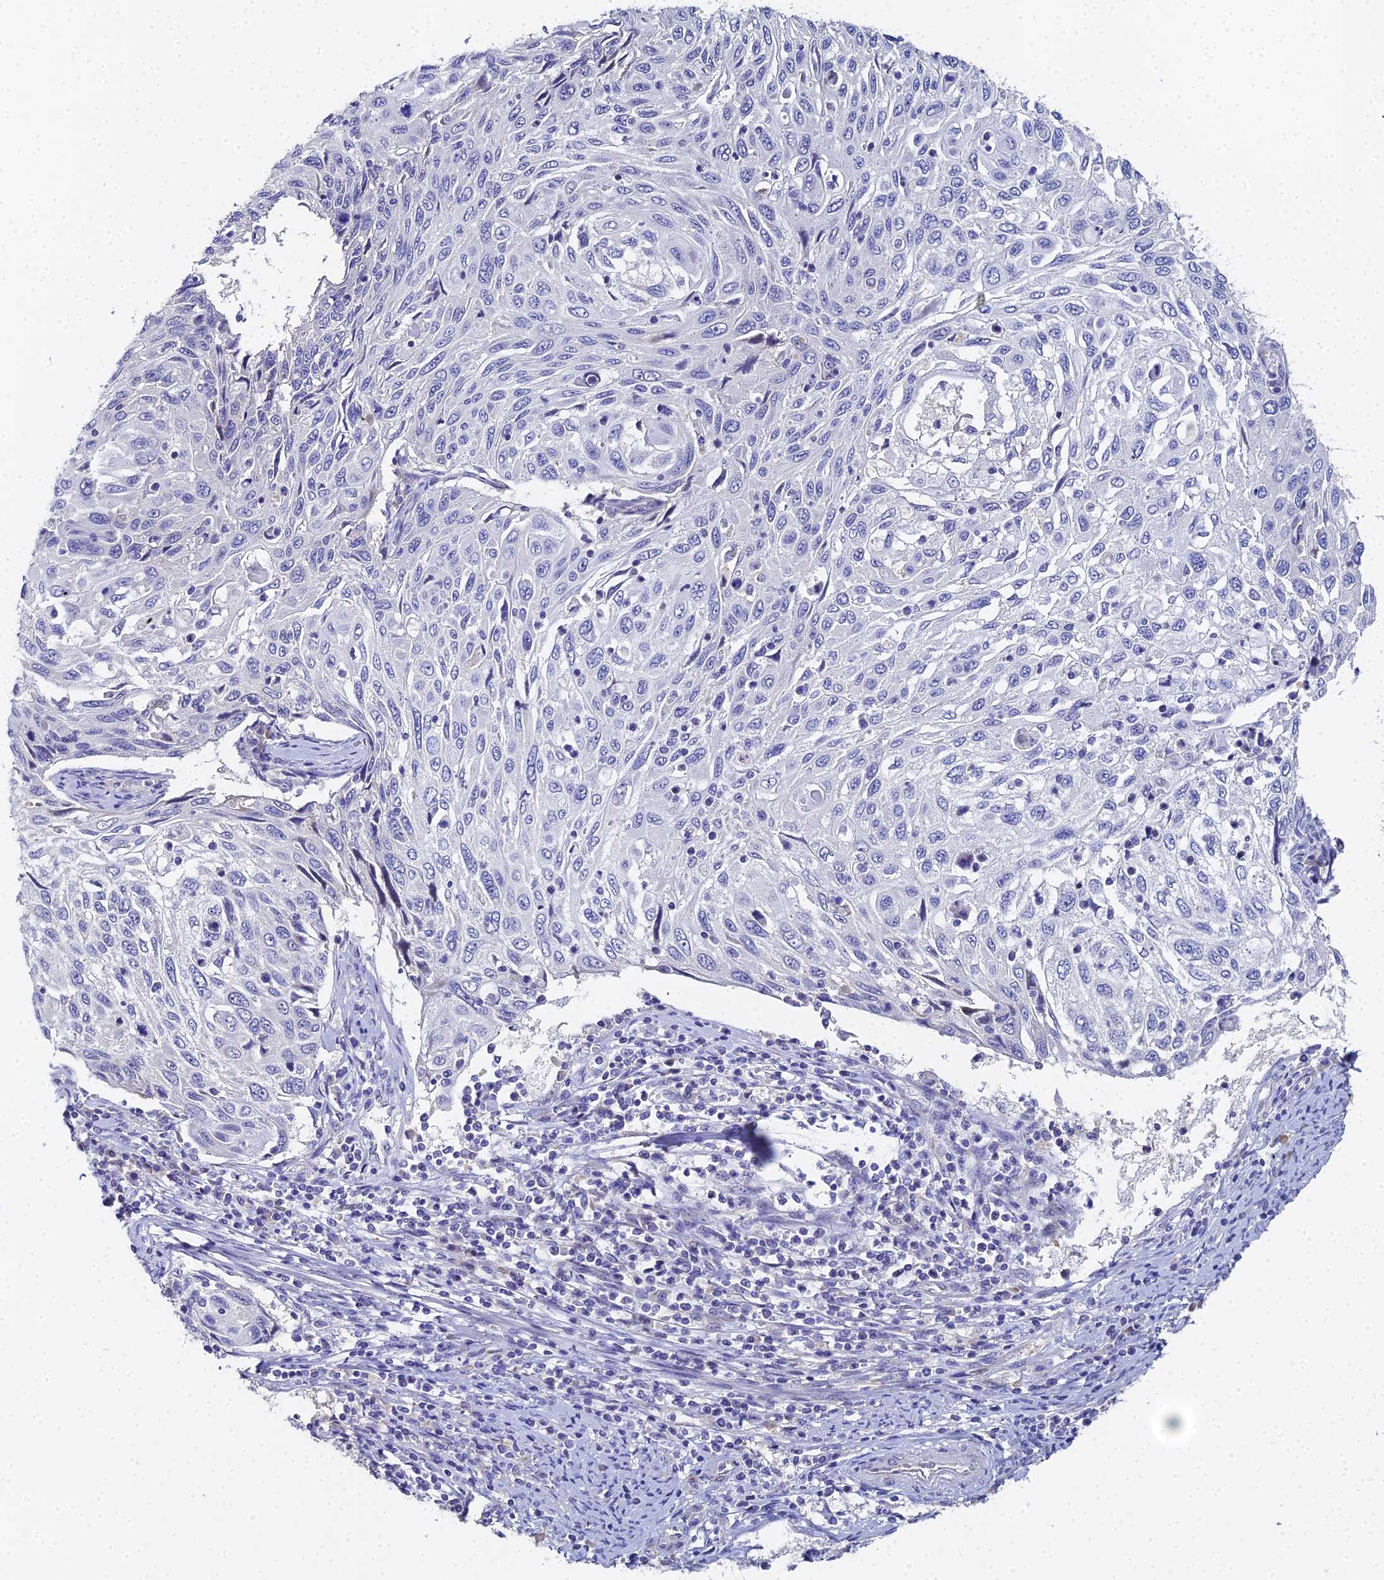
{"staining": {"intensity": "negative", "quantity": "none", "location": "none"}, "tissue": "cervical cancer", "cell_type": "Tumor cells", "image_type": "cancer", "snomed": [{"axis": "morphology", "description": "Squamous cell carcinoma, NOS"}, {"axis": "topography", "description": "Cervix"}], "caption": "This is an immunohistochemistry (IHC) photomicrograph of human cervical cancer (squamous cell carcinoma). There is no staining in tumor cells.", "gene": "ENSG00000268674", "patient": {"sex": "female", "age": 70}}